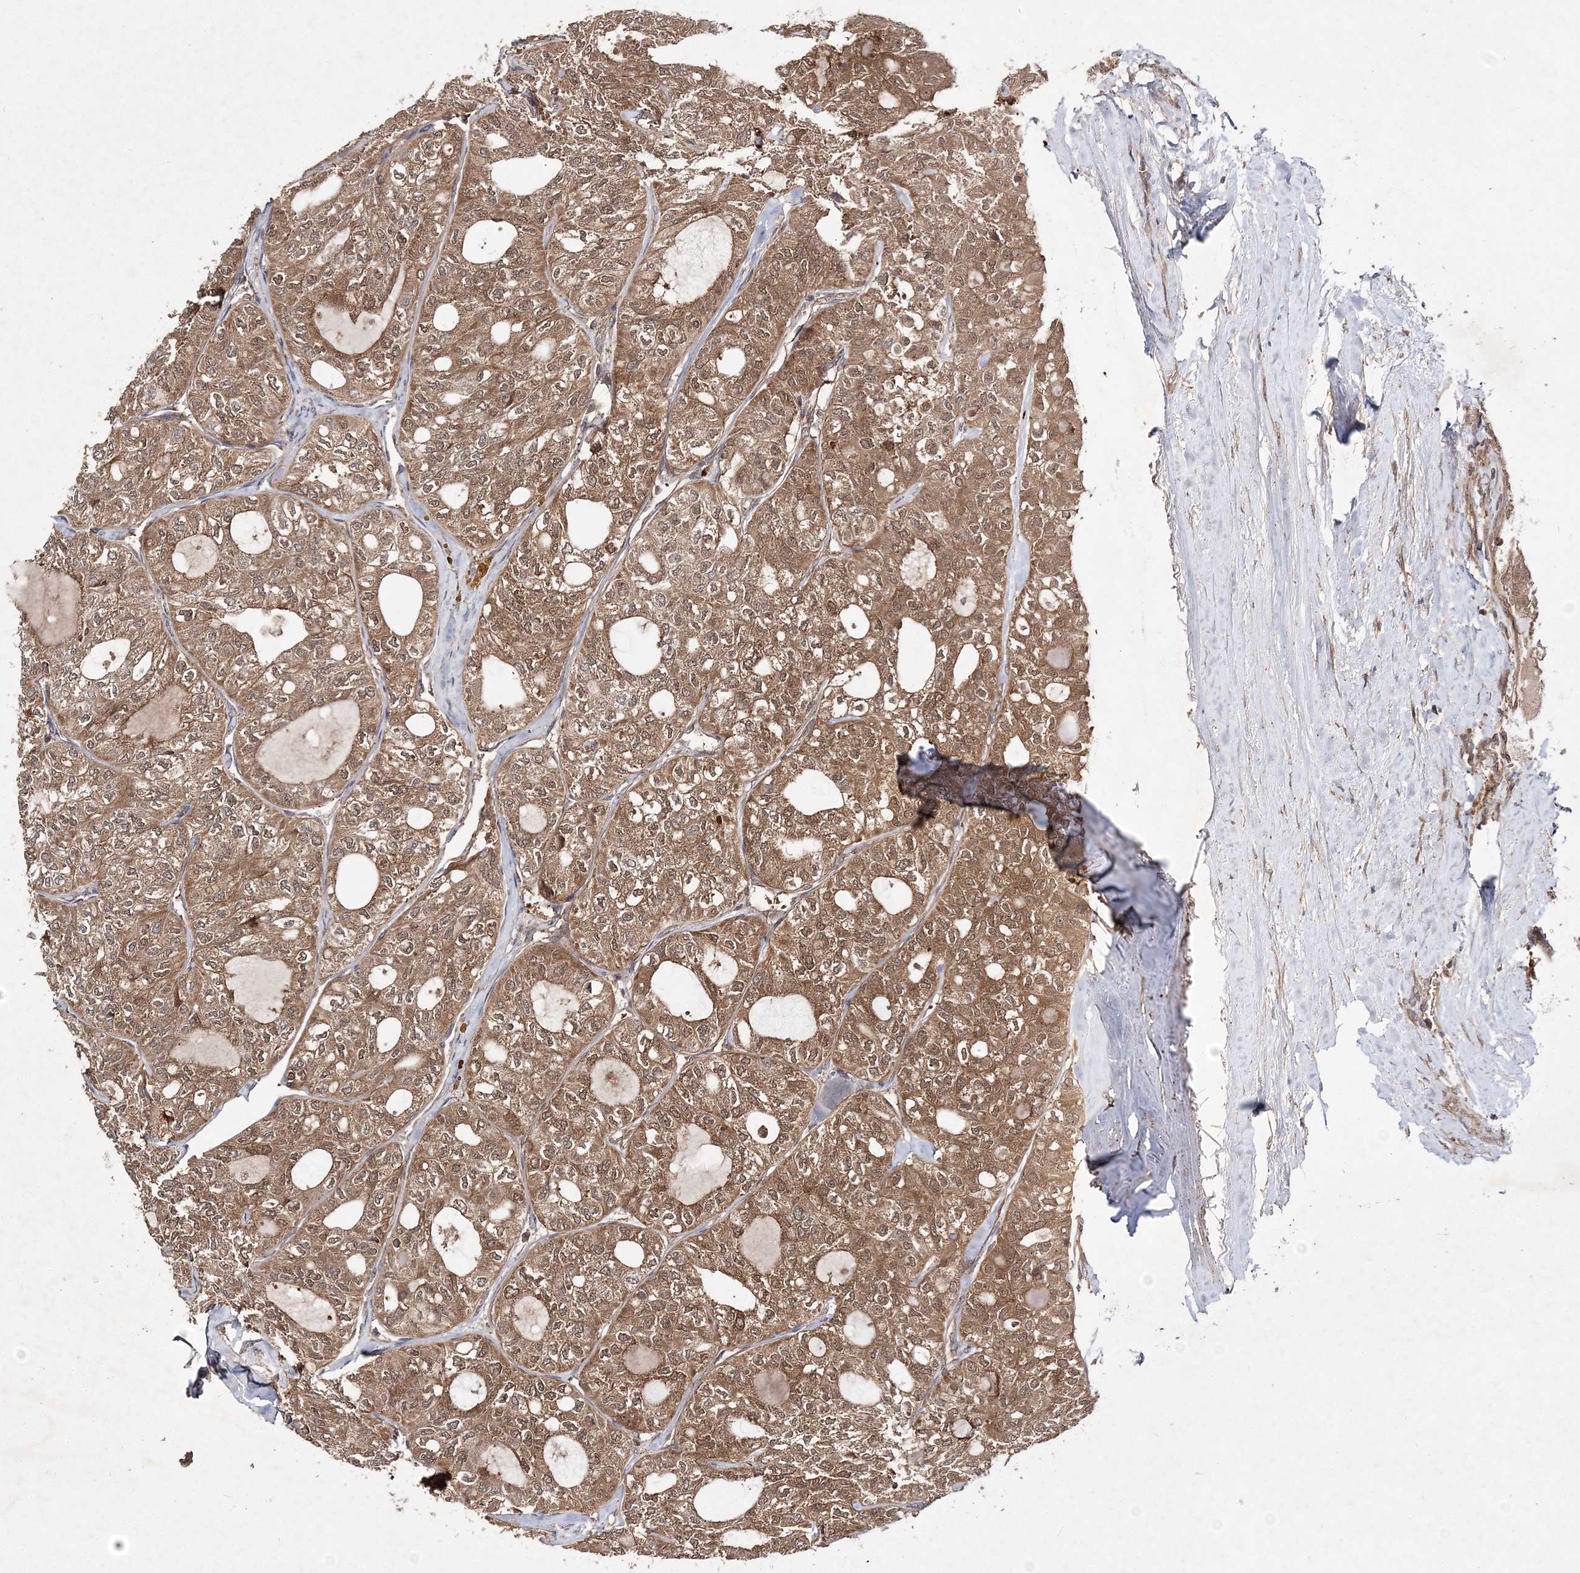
{"staining": {"intensity": "moderate", "quantity": ">75%", "location": "cytoplasmic/membranous,nuclear"}, "tissue": "thyroid cancer", "cell_type": "Tumor cells", "image_type": "cancer", "snomed": [{"axis": "morphology", "description": "Follicular adenoma carcinoma, NOS"}, {"axis": "topography", "description": "Thyroid gland"}], "caption": "This histopathology image reveals IHC staining of thyroid follicular adenoma carcinoma, with medium moderate cytoplasmic/membranous and nuclear staining in approximately >75% of tumor cells.", "gene": "TMEM9B", "patient": {"sex": "male", "age": 75}}